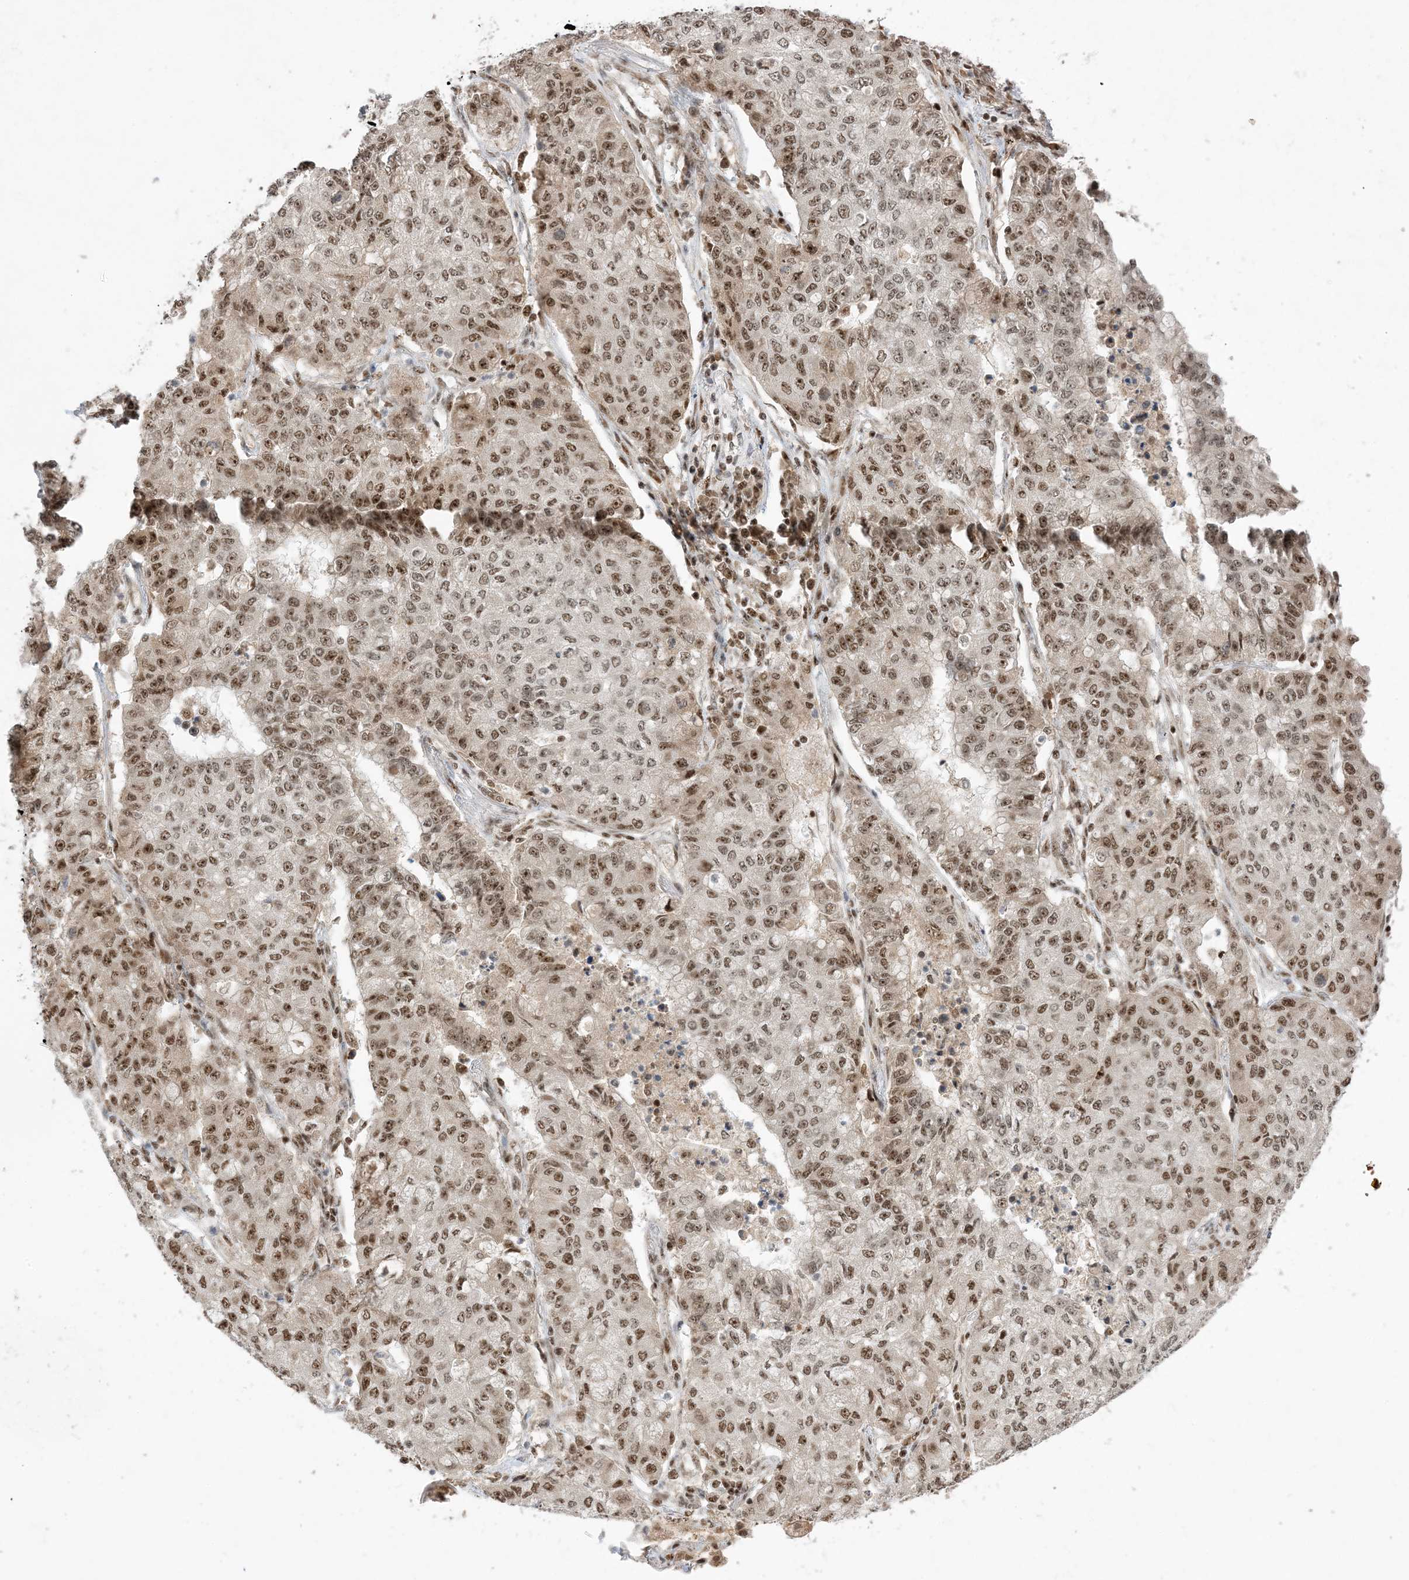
{"staining": {"intensity": "moderate", "quantity": ">75%", "location": "nuclear"}, "tissue": "lung cancer", "cell_type": "Tumor cells", "image_type": "cancer", "snomed": [{"axis": "morphology", "description": "Squamous cell carcinoma, NOS"}, {"axis": "topography", "description": "Lung"}], "caption": "IHC staining of lung cancer (squamous cell carcinoma), which reveals medium levels of moderate nuclear positivity in approximately >75% of tumor cells indicating moderate nuclear protein staining. The staining was performed using DAB (brown) for protein detection and nuclei were counterstained in hematoxylin (blue).", "gene": "PPIL2", "patient": {"sex": "male", "age": 74}}